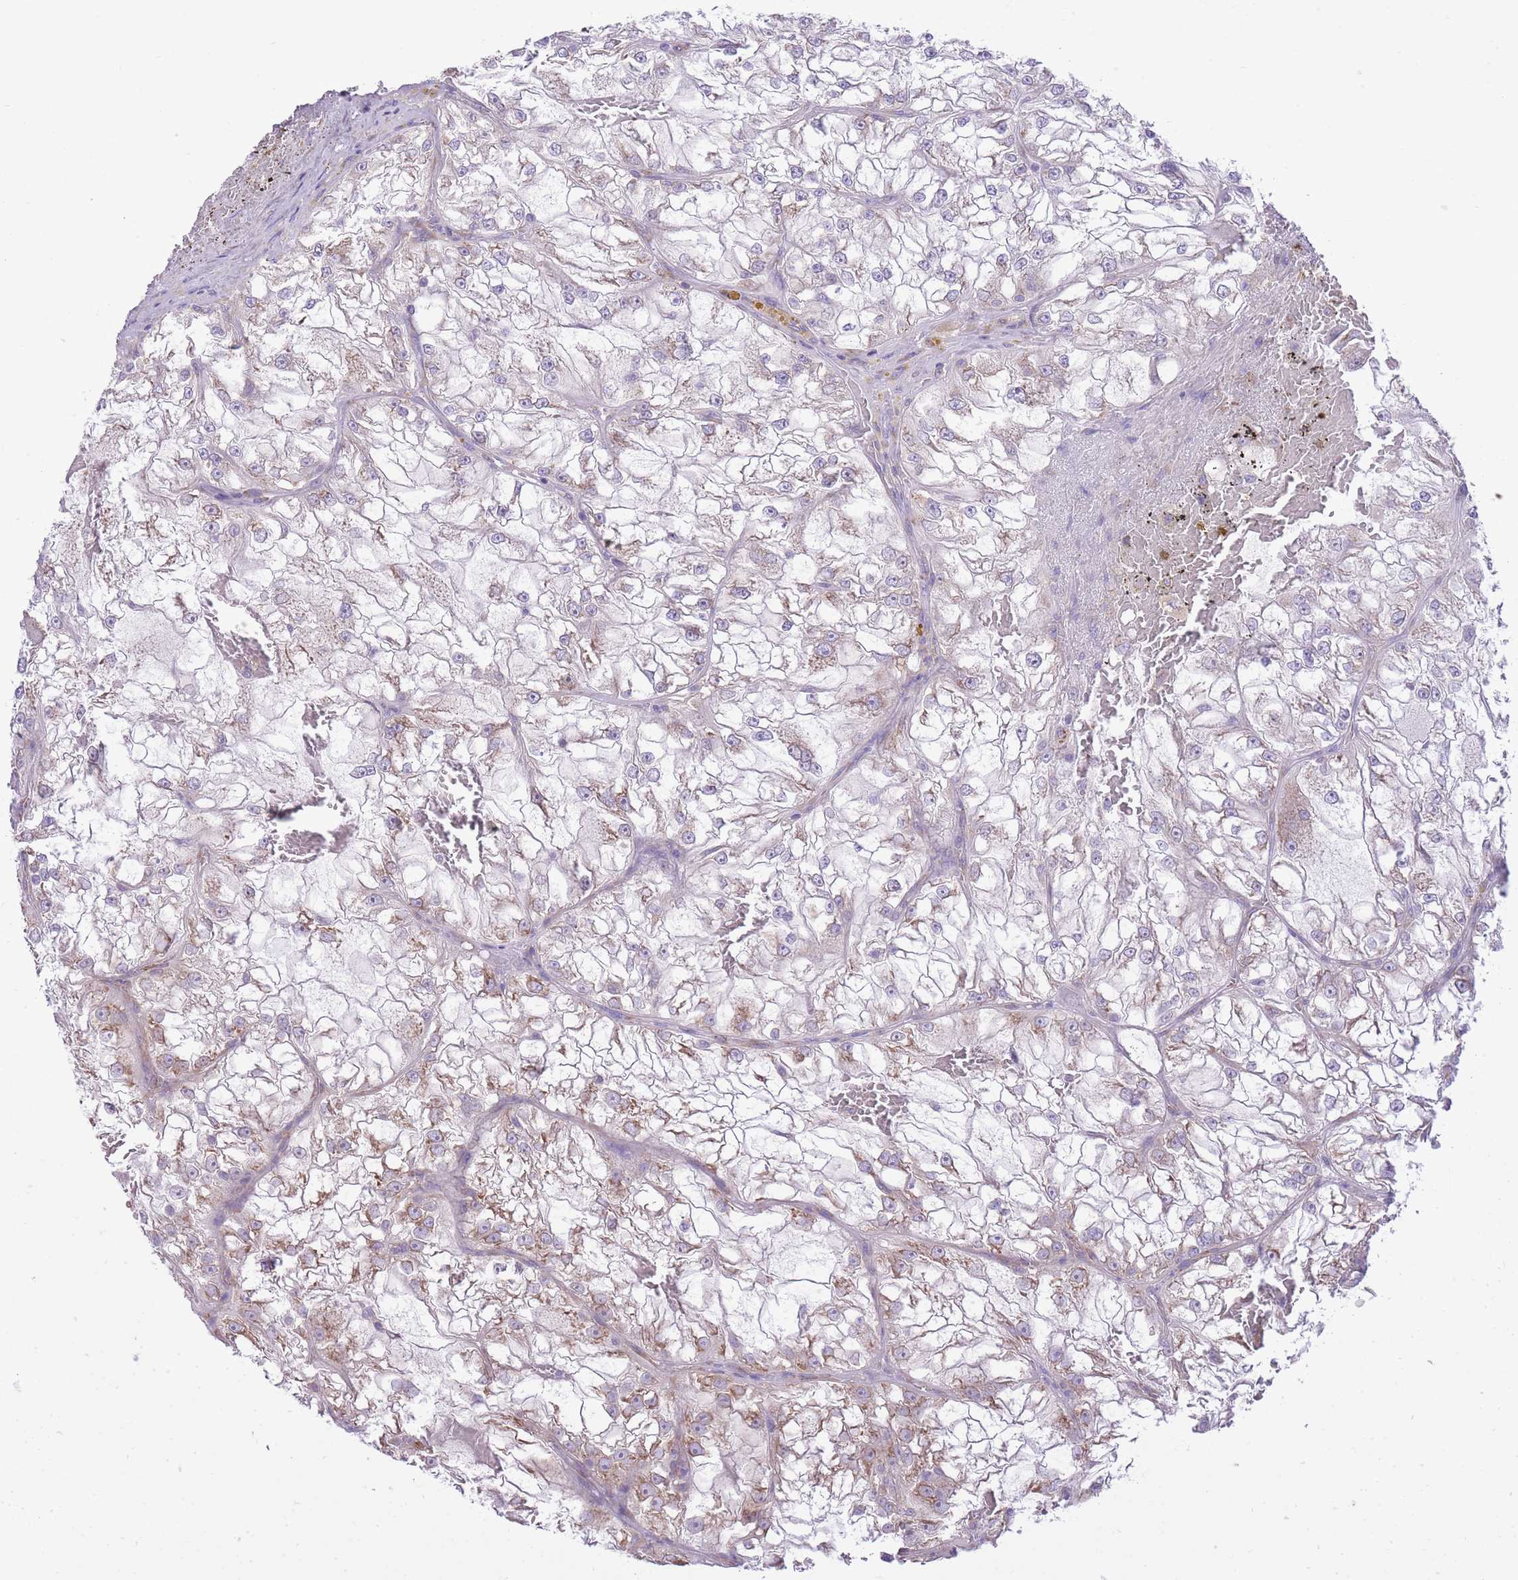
{"staining": {"intensity": "moderate", "quantity": "<25%", "location": "cytoplasmic/membranous"}, "tissue": "renal cancer", "cell_type": "Tumor cells", "image_type": "cancer", "snomed": [{"axis": "morphology", "description": "Adenocarcinoma, NOS"}, {"axis": "topography", "description": "Kidney"}], "caption": "Immunohistochemical staining of human renal cancer shows low levels of moderate cytoplasmic/membranous staining in about <25% of tumor cells.", "gene": "ZNF501", "patient": {"sex": "female", "age": 72}}